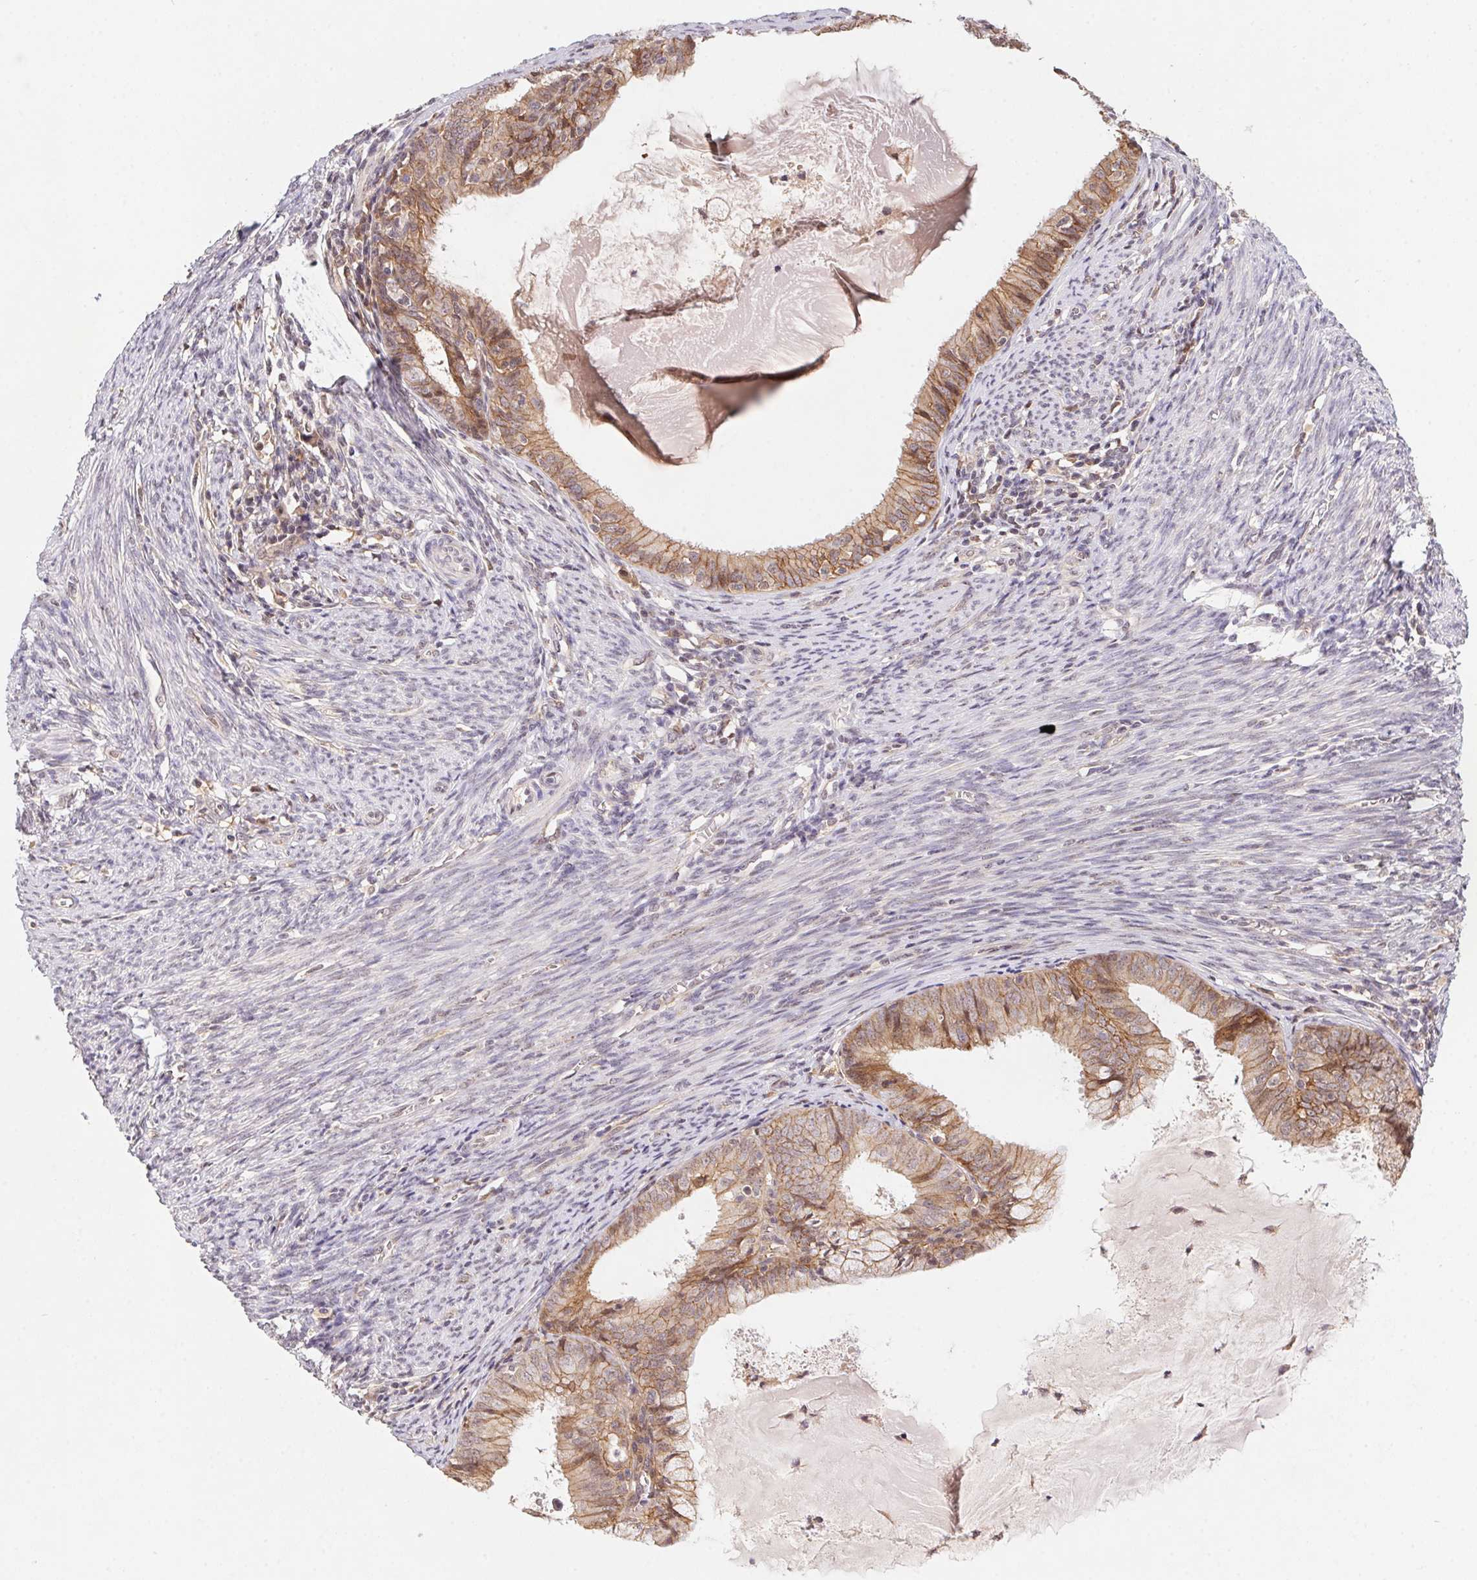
{"staining": {"intensity": "moderate", "quantity": ">75%", "location": "cytoplasmic/membranous"}, "tissue": "endometrial cancer", "cell_type": "Tumor cells", "image_type": "cancer", "snomed": [{"axis": "morphology", "description": "Adenocarcinoma, NOS"}, {"axis": "topography", "description": "Endometrium"}], "caption": "Endometrial cancer (adenocarcinoma) stained with a protein marker displays moderate staining in tumor cells.", "gene": "SLC52A2", "patient": {"sex": "female", "age": 57}}